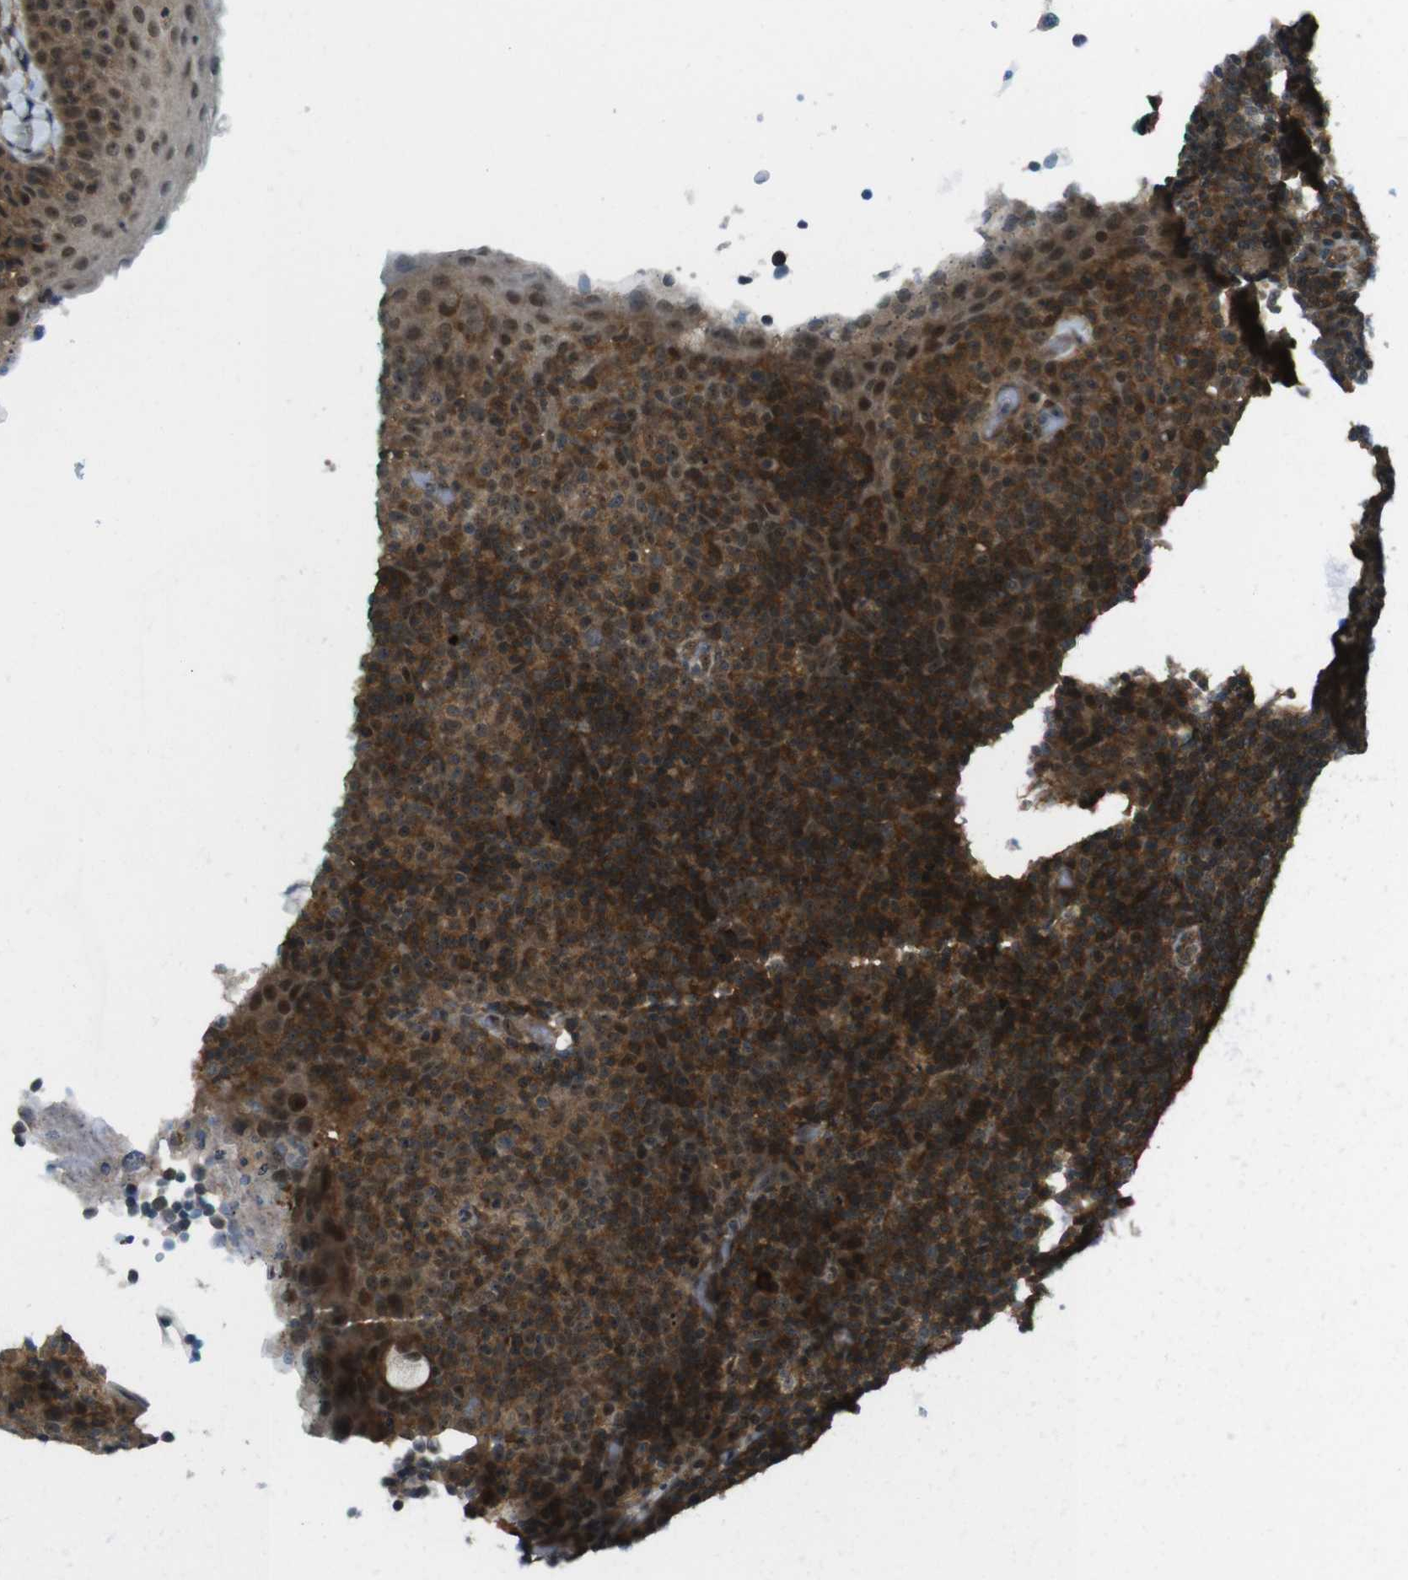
{"staining": {"intensity": "strong", "quantity": ">75%", "location": "cytoplasmic/membranous"}, "tissue": "tonsil", "cell_type": "Germinal center cells", "image_type": "normal", "snomed": [{"axis": "morphology", "description": "Normal tissue, NOS"}, {"axis": "topography", "description": "Tonsil"}], "caption": "Protein staining by immunohistochemistry (IHC) exhibits strong cytoplasmic/membranous positivity in about >75% of germinal center cells in normal tonsil.", "gene": "TIAM2", "patient": {"sex": "male", "age": 17}}